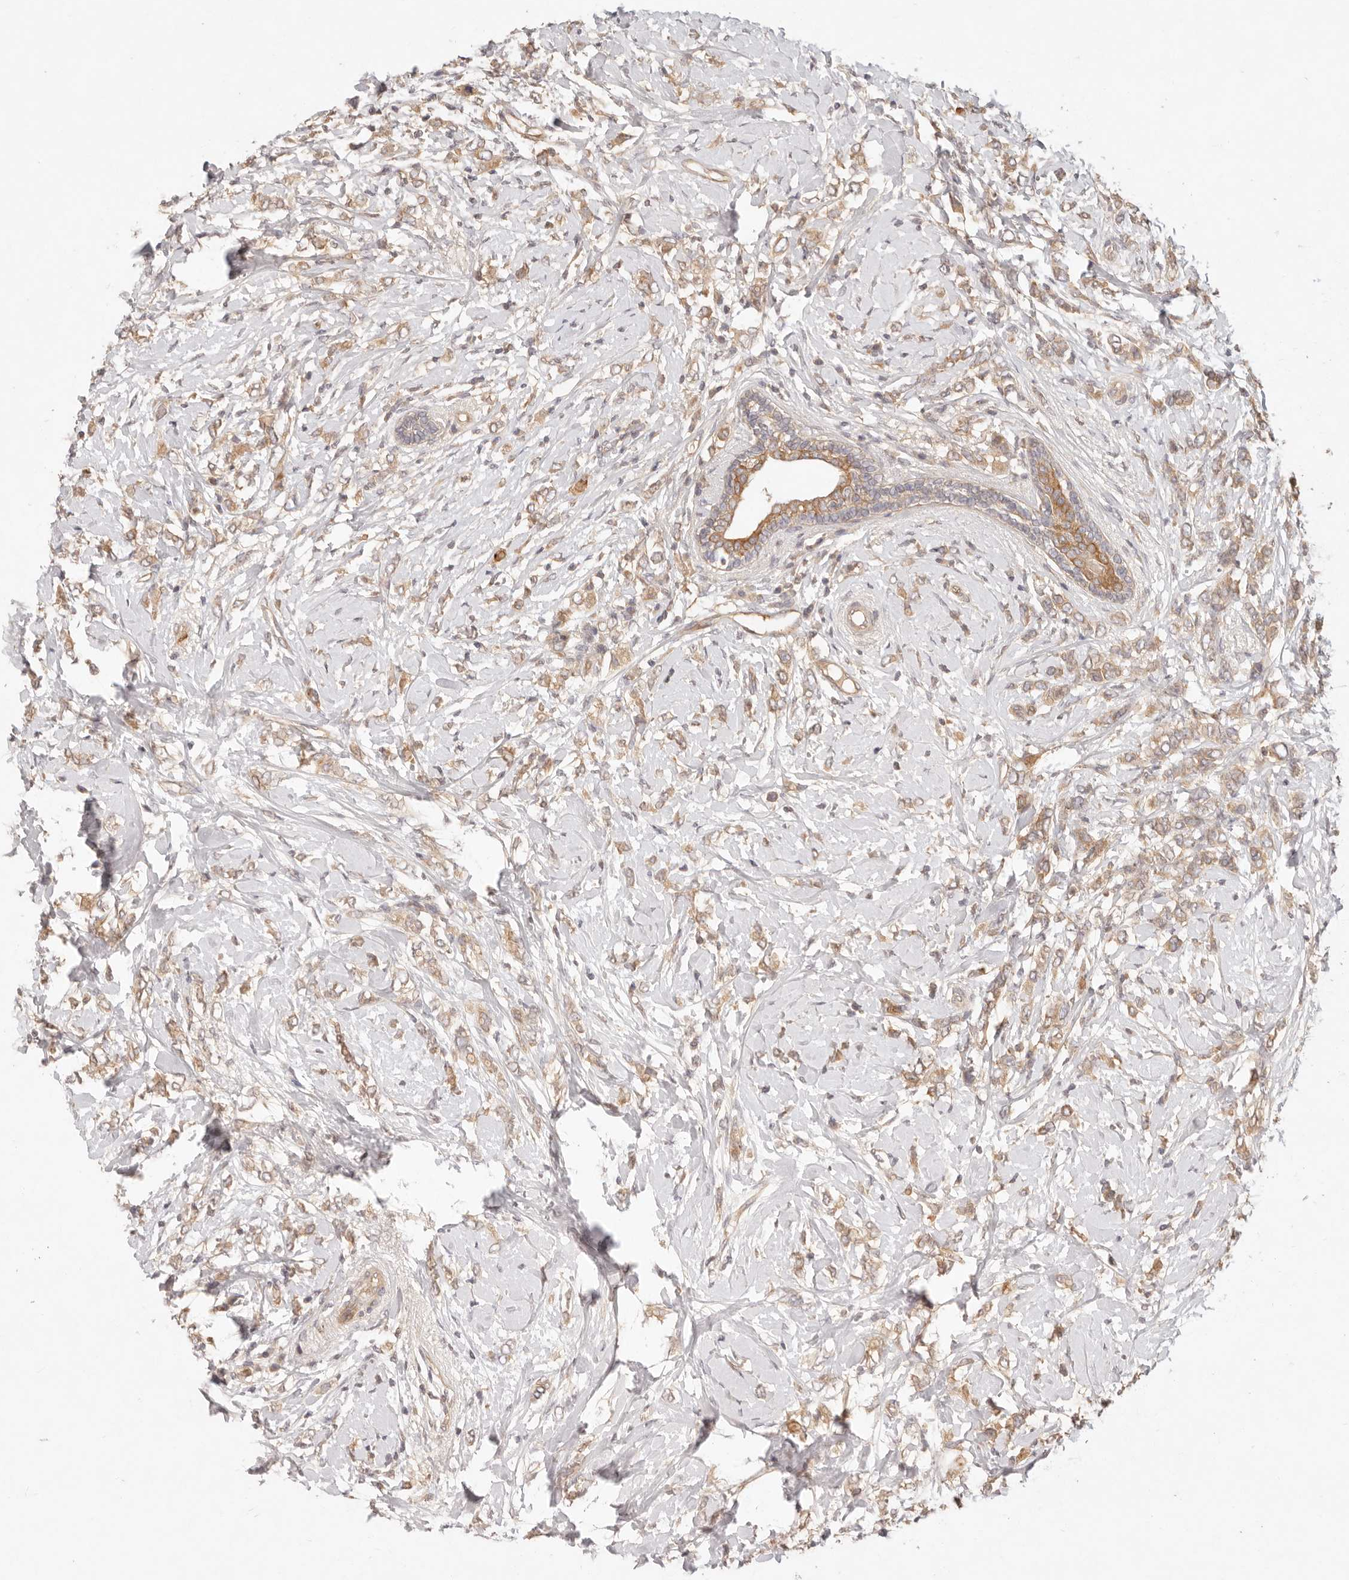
{"staining": {"intensity": "moderate", "quantity": ">75%", "location": "cytoplasmic/membranous"}, "tissue": "breast cancer", "cell_type": "Tumor cells", "image_type": "cancer", "snomed": [{"axis": "morphology", "description": "Normal tissue, NOS"}, {"axis": "morphology", "description": "Lobular carcinoma"}, {"axis": "topography", "description": "Breast"}], "caption": "Human breast cancer stained with a protein marker demonstrates moderate staining in tumor cells.", "gene": "PPP1R3B", "patient": {"sex": "female", "age": 47}}